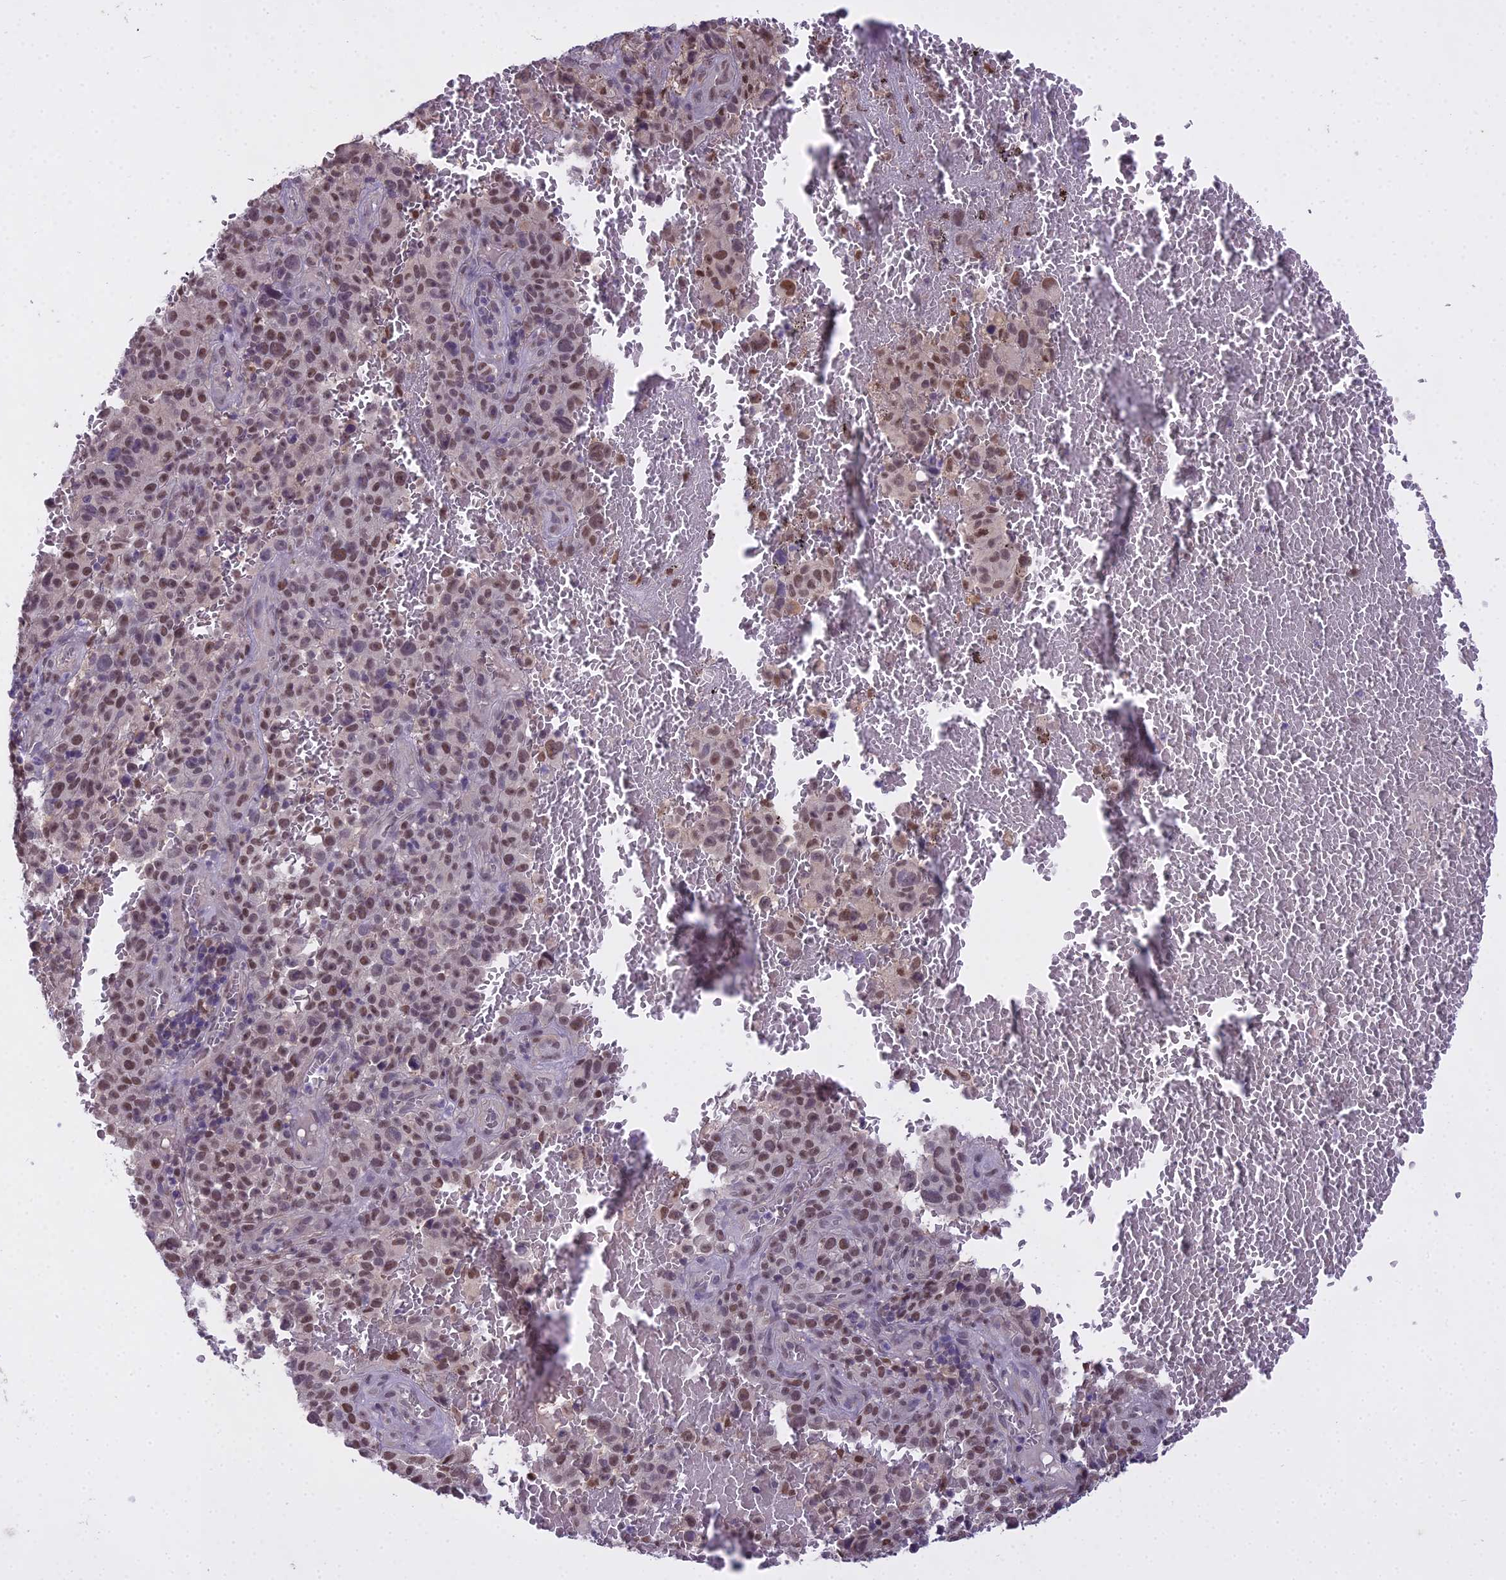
{"staining": {"intensity": "weak", "quantity": ">75%", "location": "nuclear"}, "tissue": "melanoma", "cell_type": "Tumor cells", "image_type": "cancer", "snomed": [{"axis": "morphology", "description": "Malignant melanoma, NOS"}, {"axis": "topography", "description": "Skin"}], "caption": "Immunohistochemical staining of human malignant melanoma demonstrates low levels of weak nuclear expression in approximately >75% of tumor cells.", "gene": "MAT2A", "patient": {"sex": "female", "age": 82}}